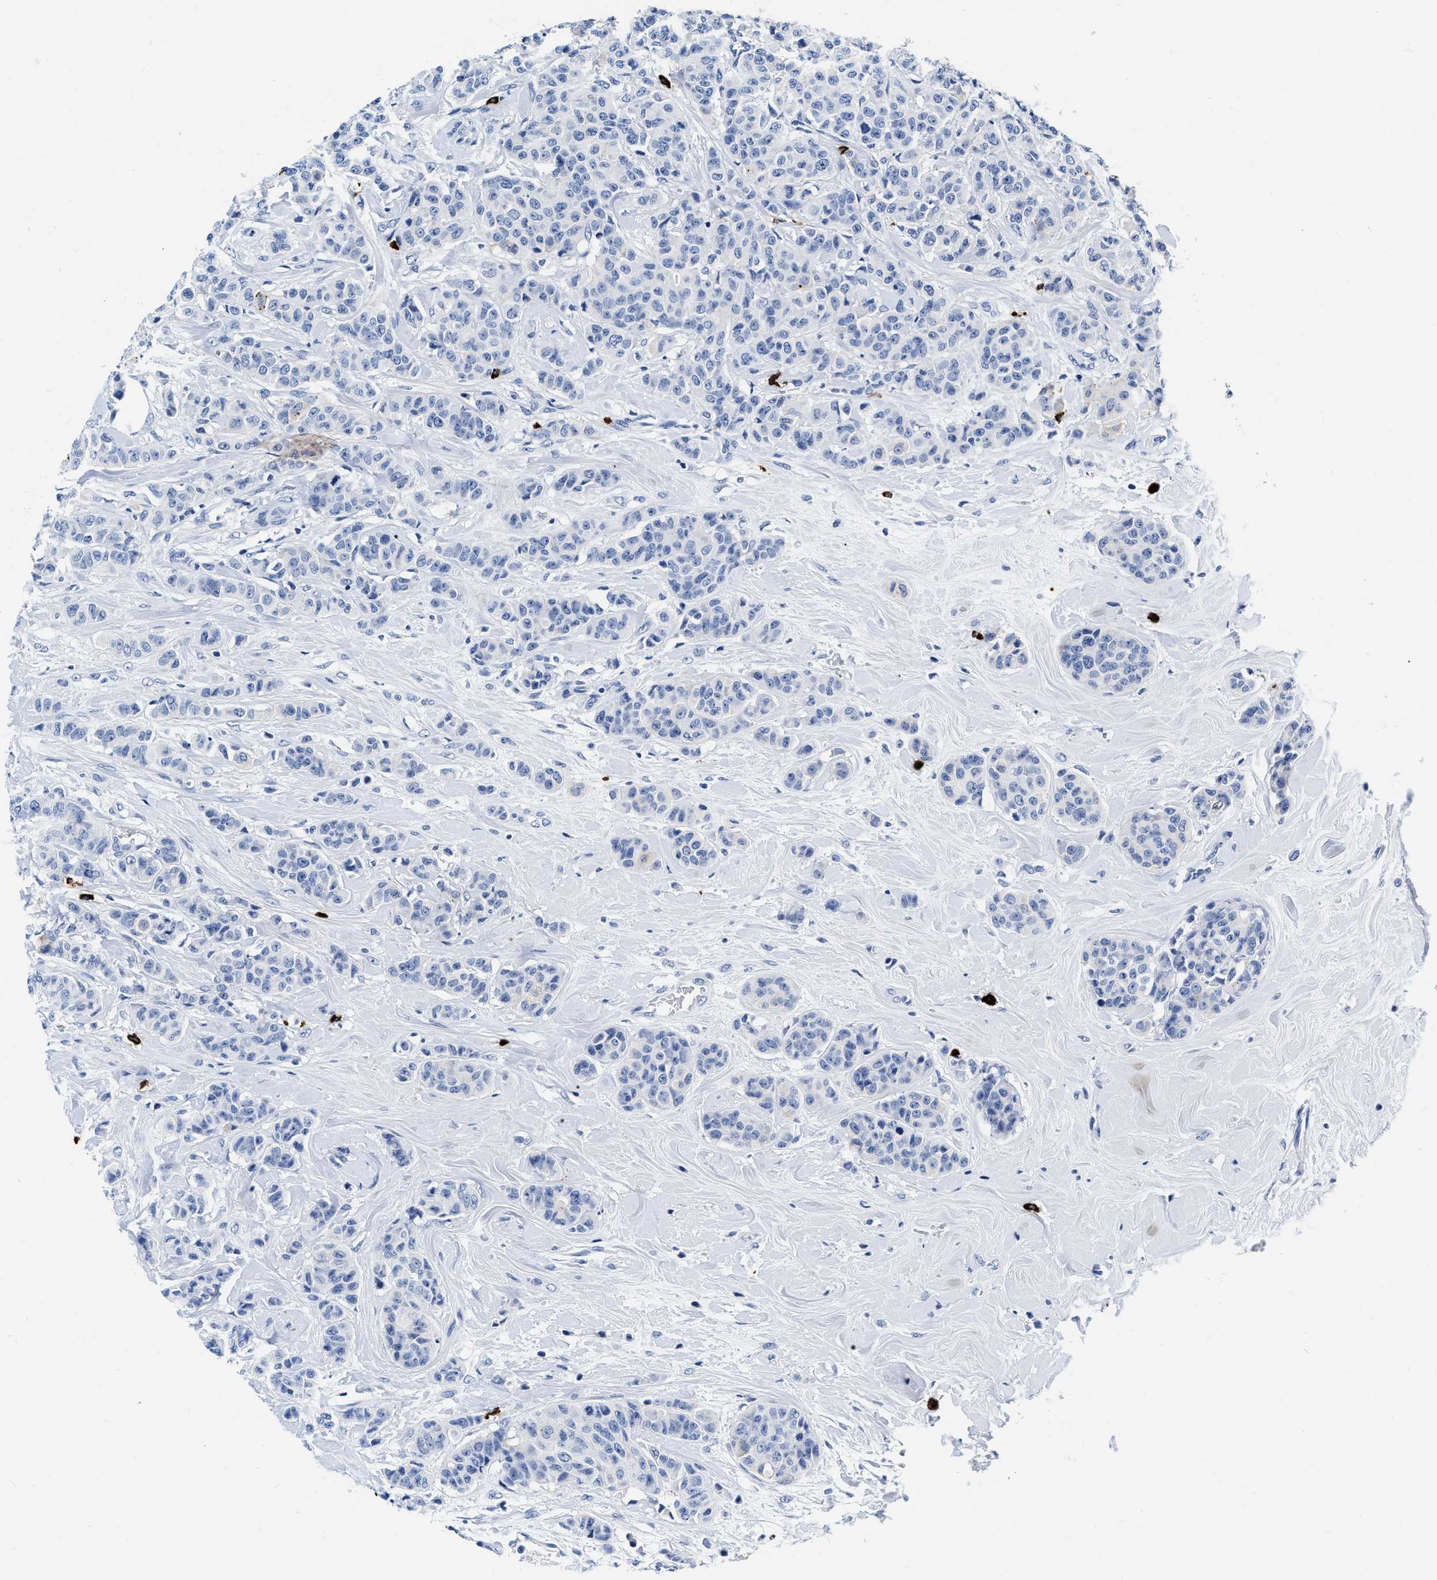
{"staining": {"intensity": "negative", "quantity": "none", "location": "none"}, "tissue": "breast cancer", "cell_type": "Tumor cells", "image_type": "cancer", "snomed": [{"axis": "morphology", "description": "Normal tissue, NOS"}, {"axis": "morphology", "description": "Duct carcinoma"}, {"axis": "topography", "description": "Breast"}], "caption": "Breast cancer (infiltrating ductal carcinoma) stained for a protein using immunohistochemistry demonstrates no positivity tumor cells.", "gene": "CER1", "patient": {"sex": "female", "age": 40}}